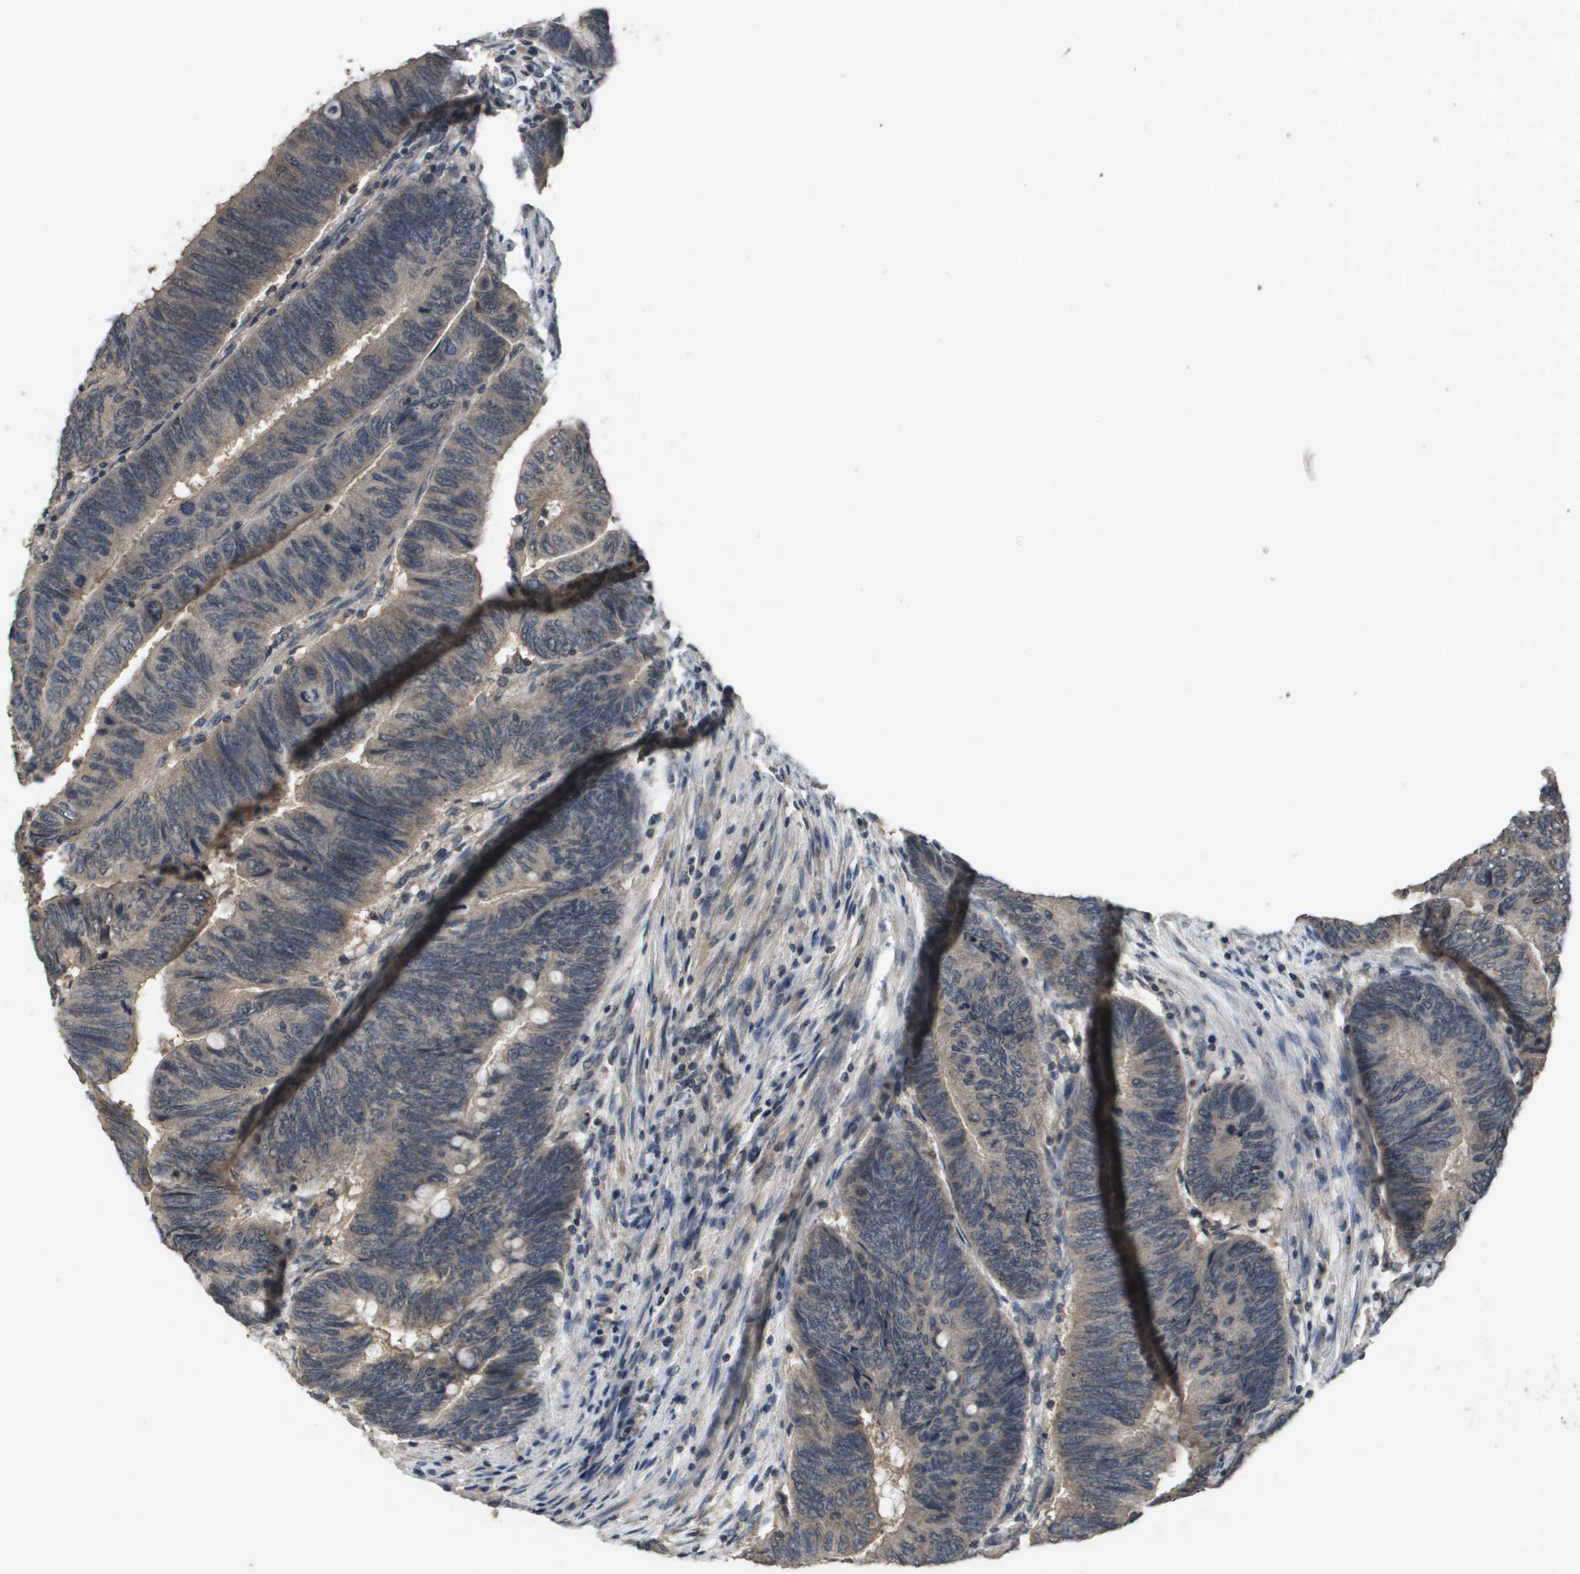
{"staining": {"intensity": "weak", "quantity": ">75%", "location": "cytoplasmic/membranous"}, "tissue": "colorectal cancer", "cell_type": "Tumor cells", "image_type": "cancer", "snomed": [{"axis": "morphology", "description": "Normal tissue, NOS"}, {"axis": "morphology", "description": "Adenocarcinoma, NOS"}, {"axis": "topography", "description": "Rectum"}, {"axis": "topography", "description": "Peripheral nerve tissue"}], "caption": "Tumor cells display weak cytoplasmic/membranous expression in approximately >75% of cells in colorectal cancer.", "gene": "PROC", "patient": {"sex": "male", "age": 92}}